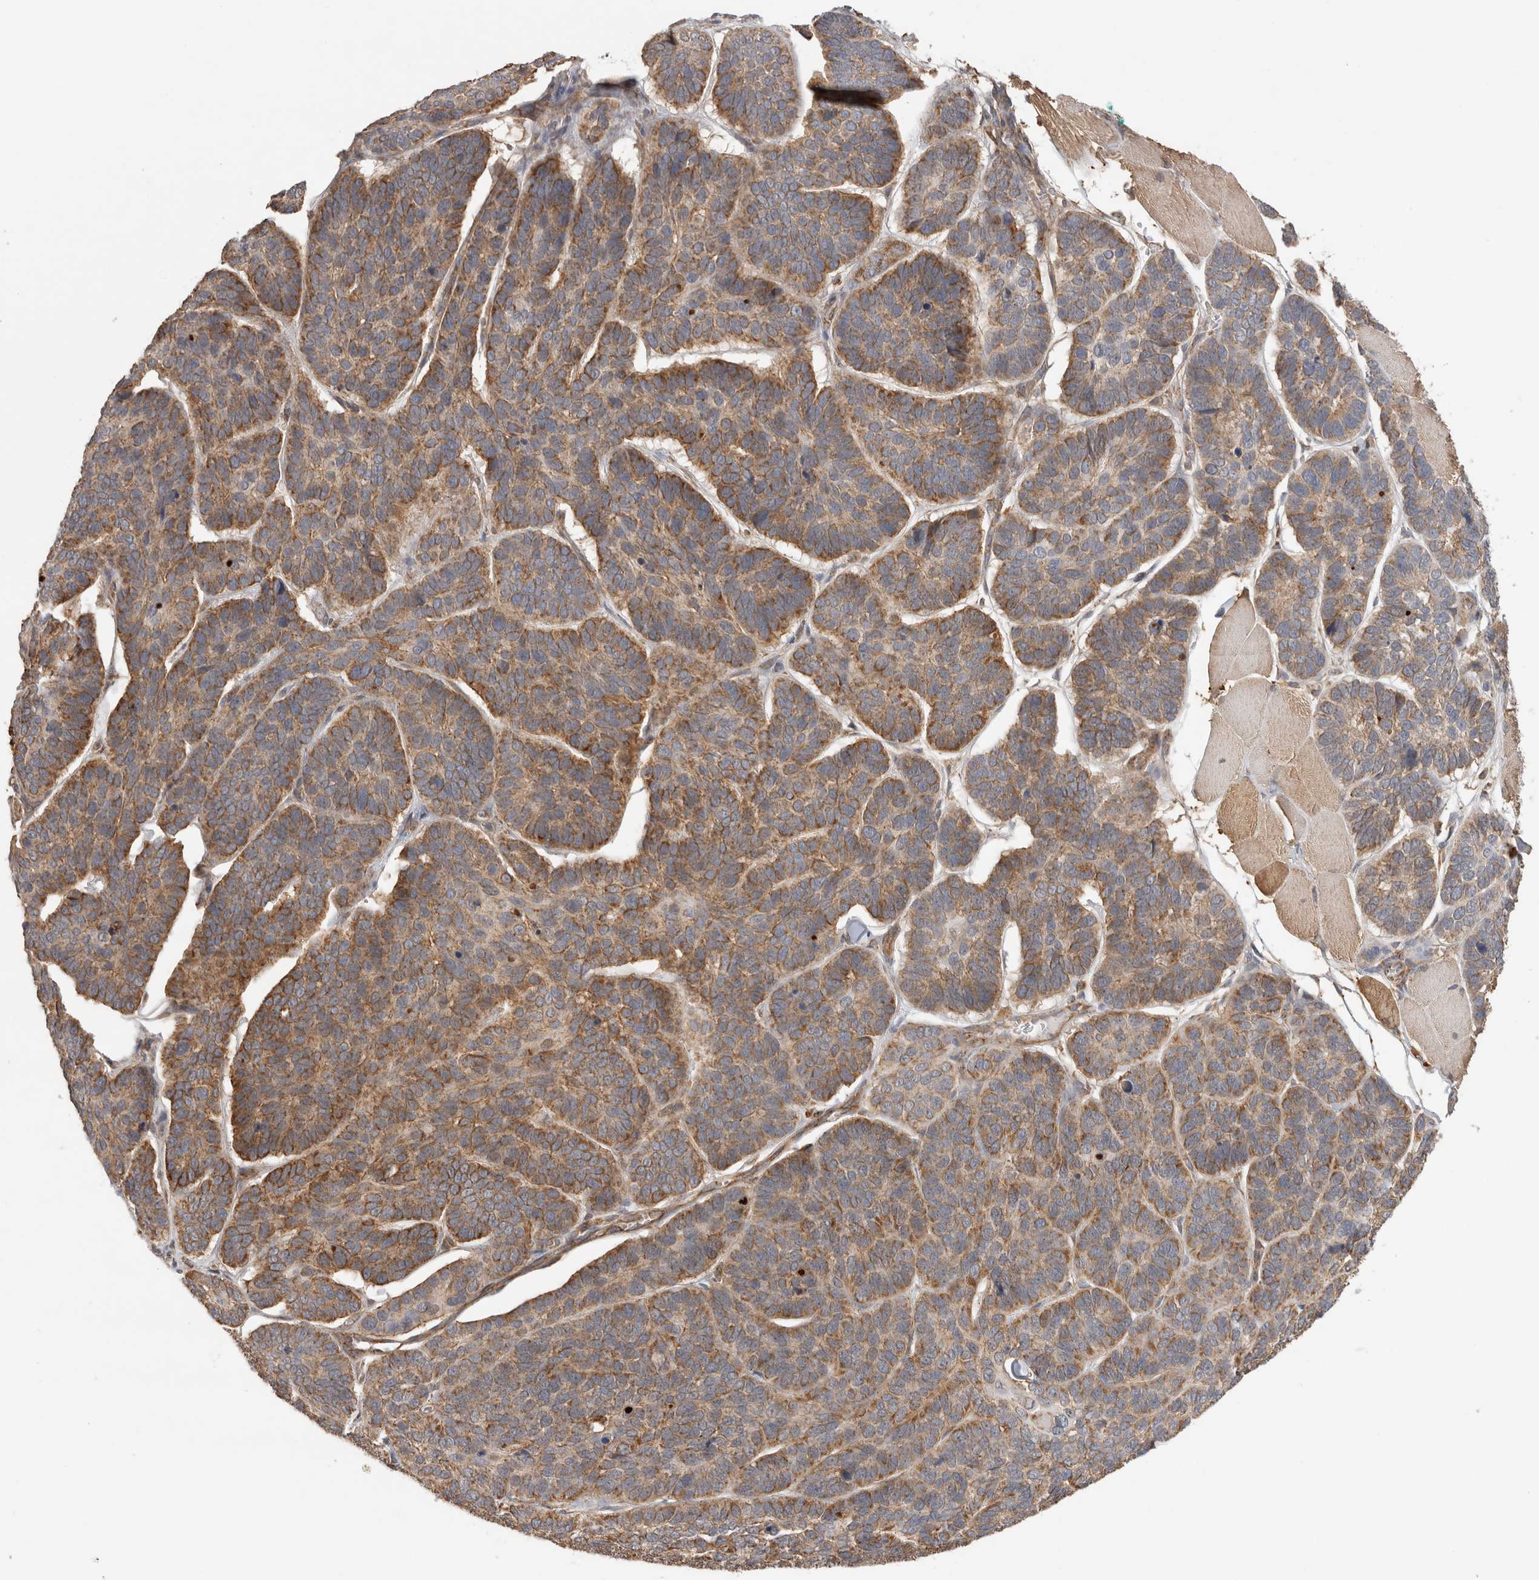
{"staining": {"intensity": "strong", "quantity": "25%-75%", "location": "cytoplasmic/membranous"}, "tissue": "skin cancer", "cell_type": "Tumor cells", "image_type": "cancer", "snomed": [{"axis": "morphology", "description": "Basal cell carcinoma"}, {"axis": "topography", "description": "Skin"}], "caption": "Human skin cancer stained with a brown dye displays strong cytoplasmic/membranous positive positivity in about 25%-75% of tumor cells.", "gene": "IMMP2L", "patient": {"sex": "male", "age": 62}}